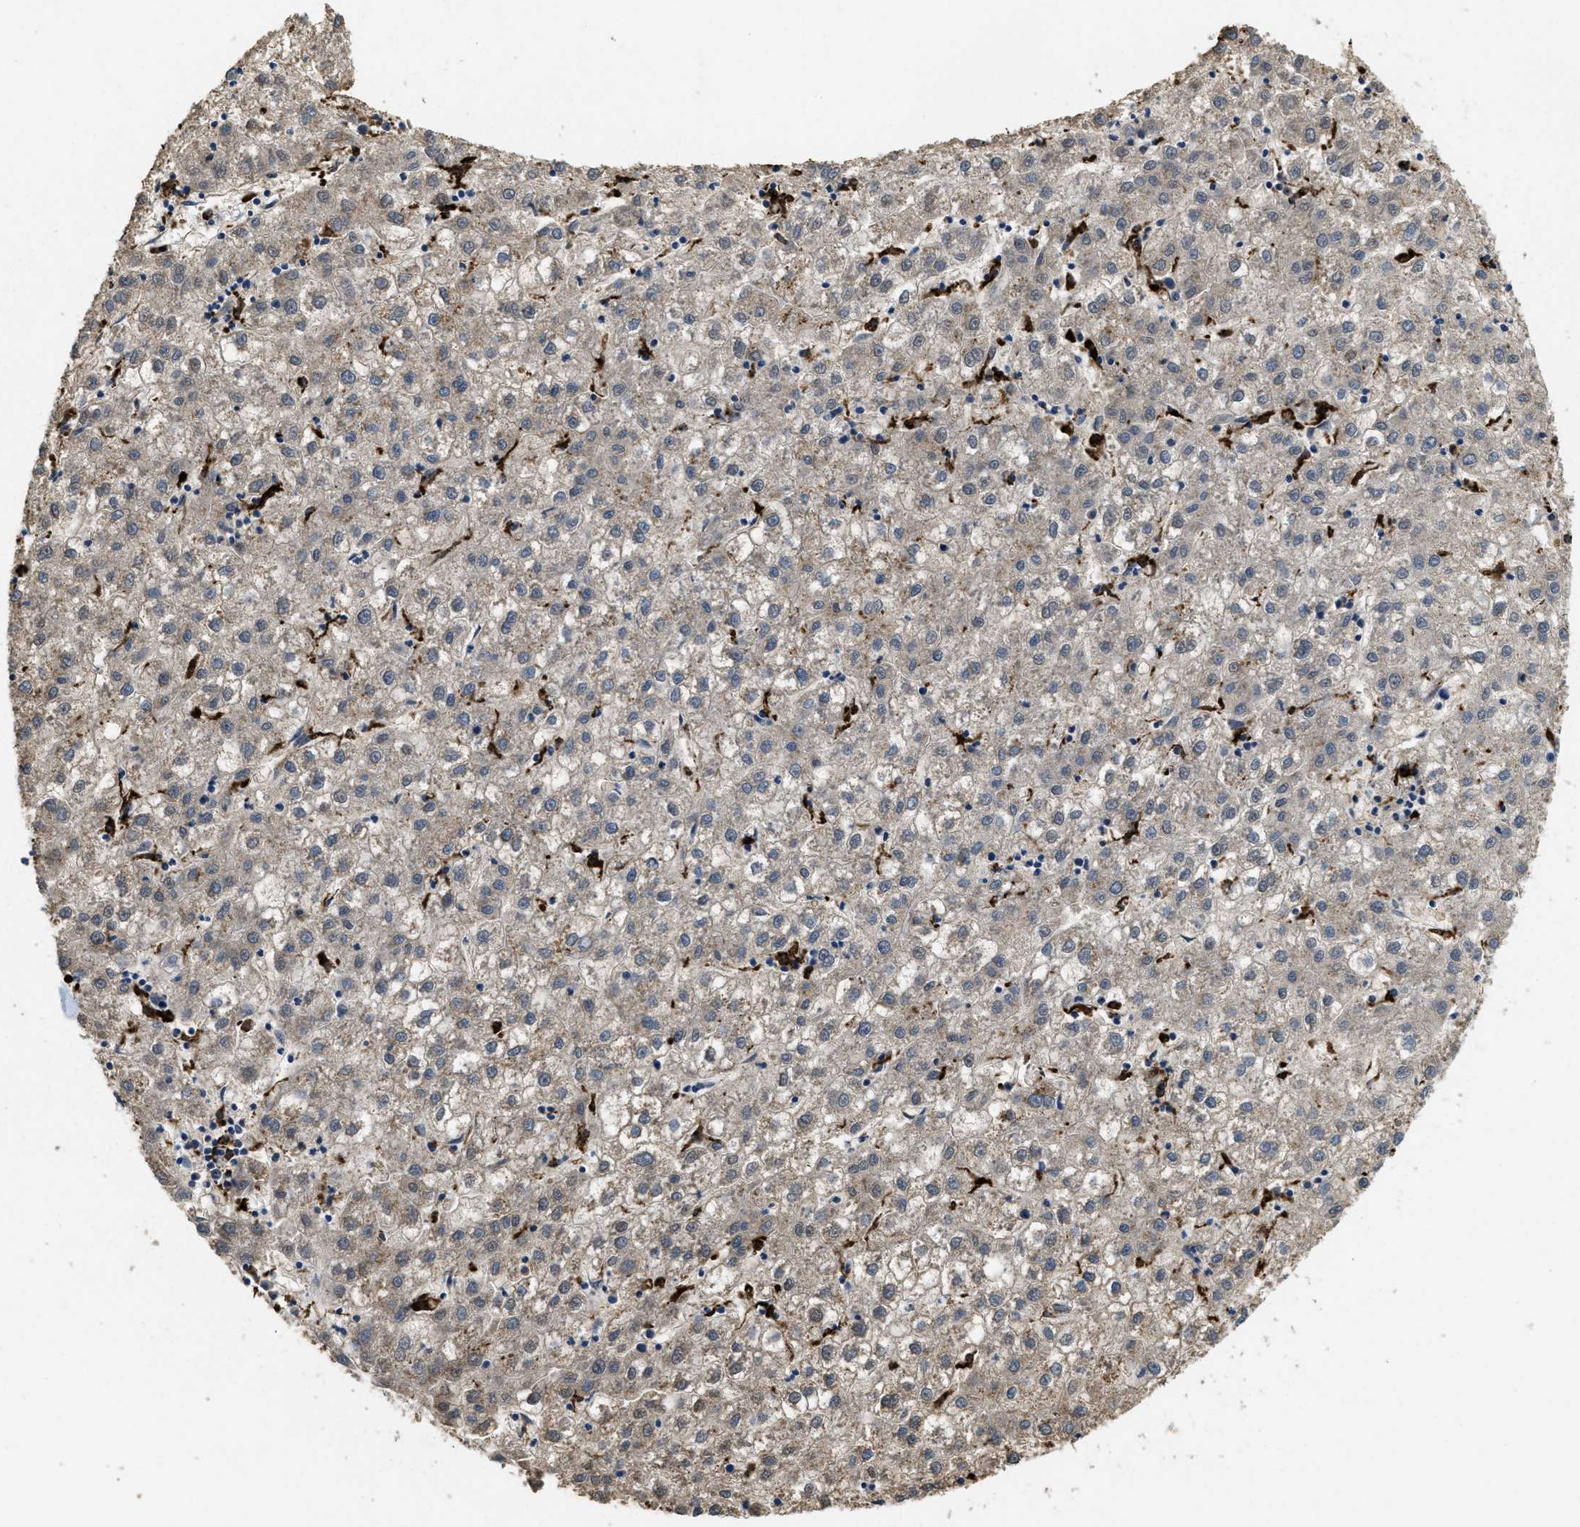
{"staining": {"intensity": "weak", "quantity": ">75%", "location": "cytoplasmic/membranous"}, "tissue": "liver cancer", "cell_type": "Tumor cells", "image_type": "cancer", "snomed": [{"axis": "morphology", "description": "Carcinoma, Hepatocellular, NOS"}, {"axis": "topography", "description": "Liver"}], "caption": "The photomicrograph reveals staining of liver cancer, revealing weak cytoplasmic/membranous protein positivity (brown color) within tumor cells. (brown staining indicates protein expression, while blue staining denotes nuclei).", "gene": "BMPR2", "patient": {"sex": "male", "age": 72}}